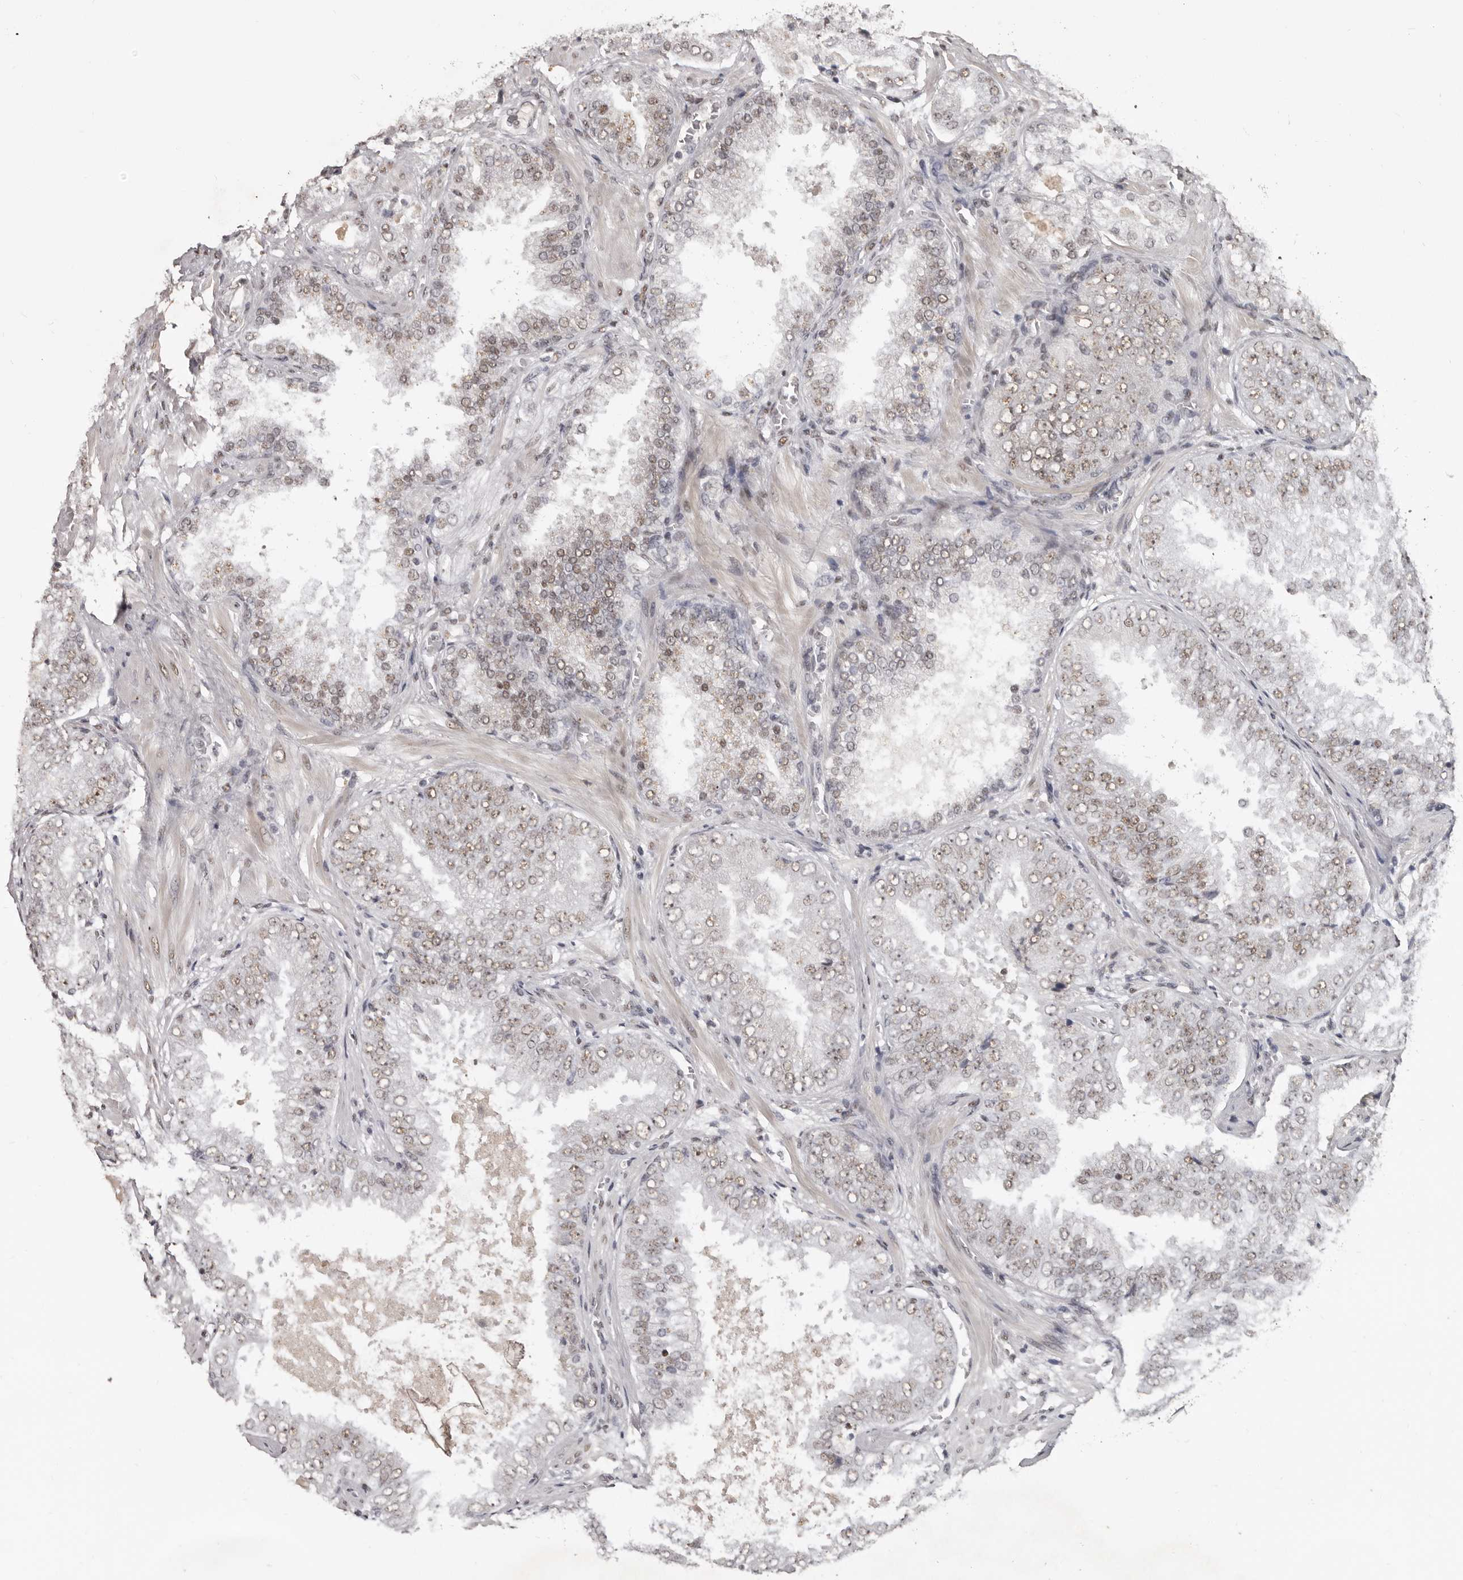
{"staining": {"intensity": "weak", "quantity": "25%-75%", "location": "nuclear"}, "tissue": "prostate cancer", "cell_type": "Tumor cells", "image_type": "cancer", "snomed": [{"axis": "morphology", "description": "Adenocarcinoma, High grade"}, {"axis": "topography", "description": "Prostate"}], "caption": "DAB immunohistochemical staining of human prostate cancer (high-grade adenocarcinoma) demonstrates weak nuclear protein expression in about 25%-75% of tumor cells.", "gene": "SCAF4", "patient": {"sex": "male", "age": 58}}